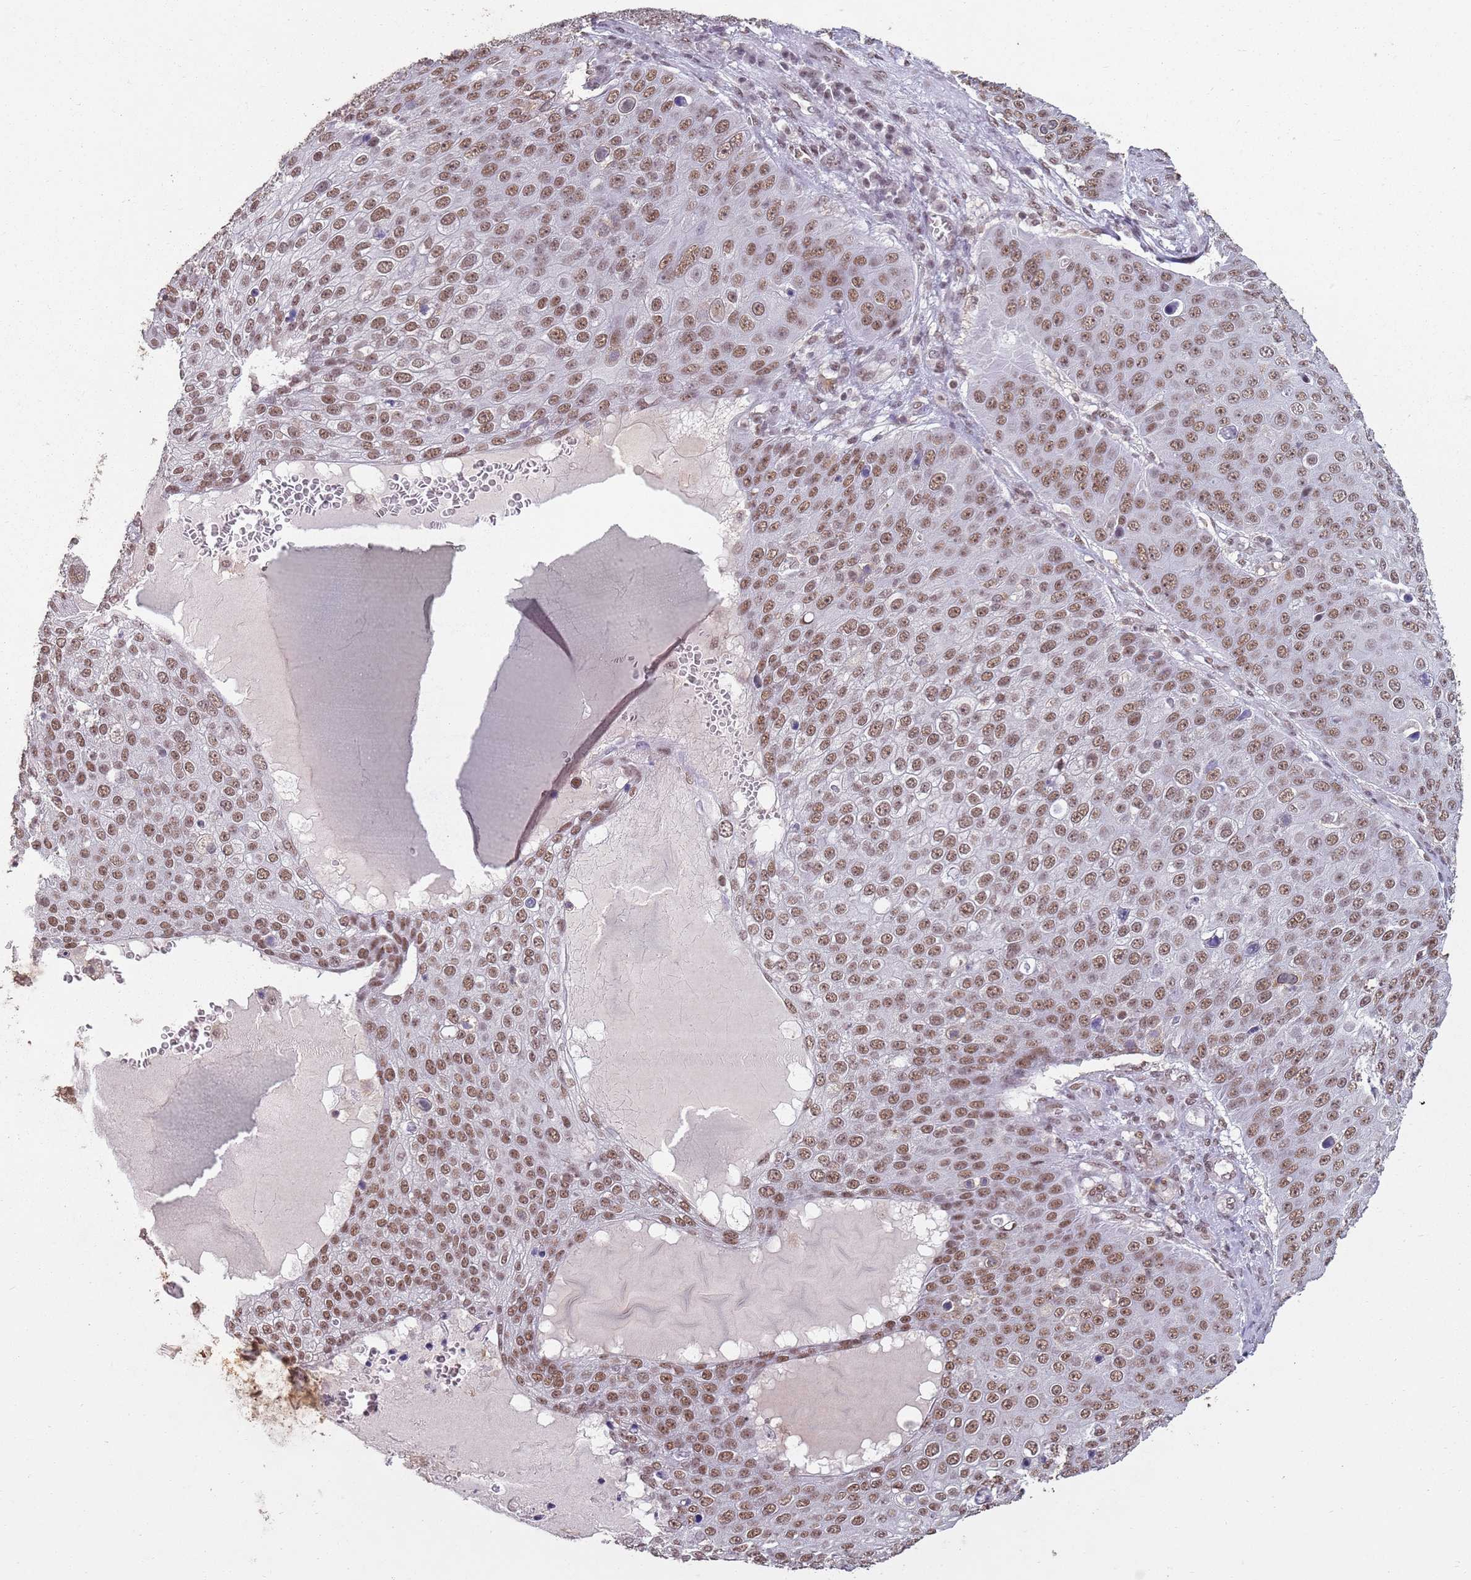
{"staining": {"intensity": "moderate", "quantity": ">75%", "location": "nuclear"}, "tissue": "skin cancer", "cell_type": "Tumor cells", "image_type": "cancer", "snomed": [{"axis": "morphology", "description": "Squamous cell carcinoma, NOS"}, {"axis": "topography", "description": "Skin"}], "caption": "This image demonstrates squamous cell carcinoma (skin) stained with IHC to label a protein in brown. The nuclear of tumor cells show moderate positivity for the protein. Nuclei are counter-stained blue.", "gene": "ARL14EP", "patient": {"sex": "male", "age": 71}}